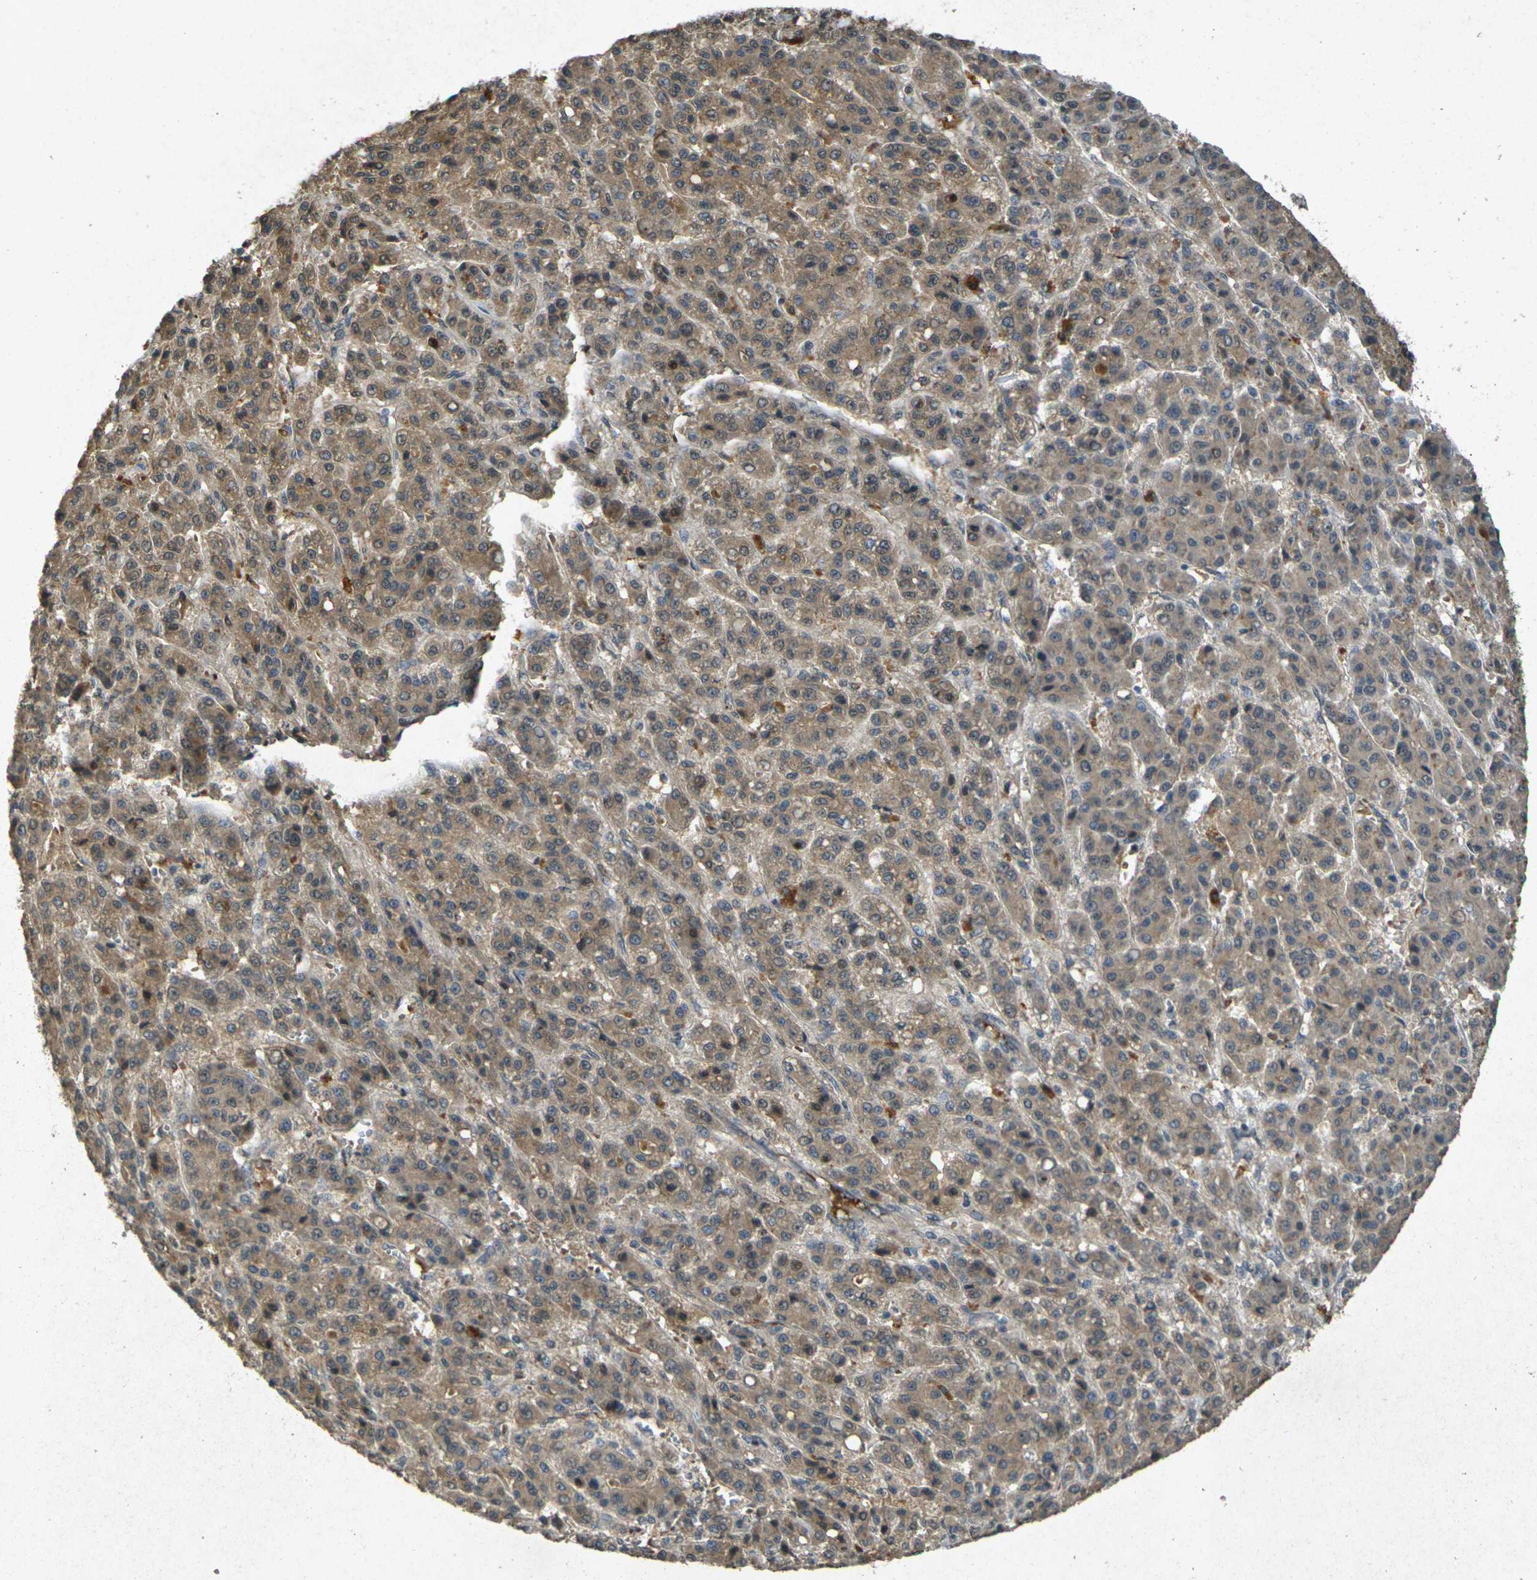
{"staining": {"intensity": "moderate", "quantity": ">75%", "location": "cytoplasmic/membranous"}, "tissue": "liver cancer", "cell_type": "Tumor cells", "image_type": "cancer", "snomed": [{"axis": "morphology", "description": "Carcinoma, Hepatocellular, NOS"}, {"axis": "topography", "description": "Liver"}], "caption": "A medium amount of moderate cytoplasmic/membranous positivity is identified in about >75% of tumor cells in liver cancer tissue.", "gene": "RGMA", "patient": {"sex": "male", "age": 70}}